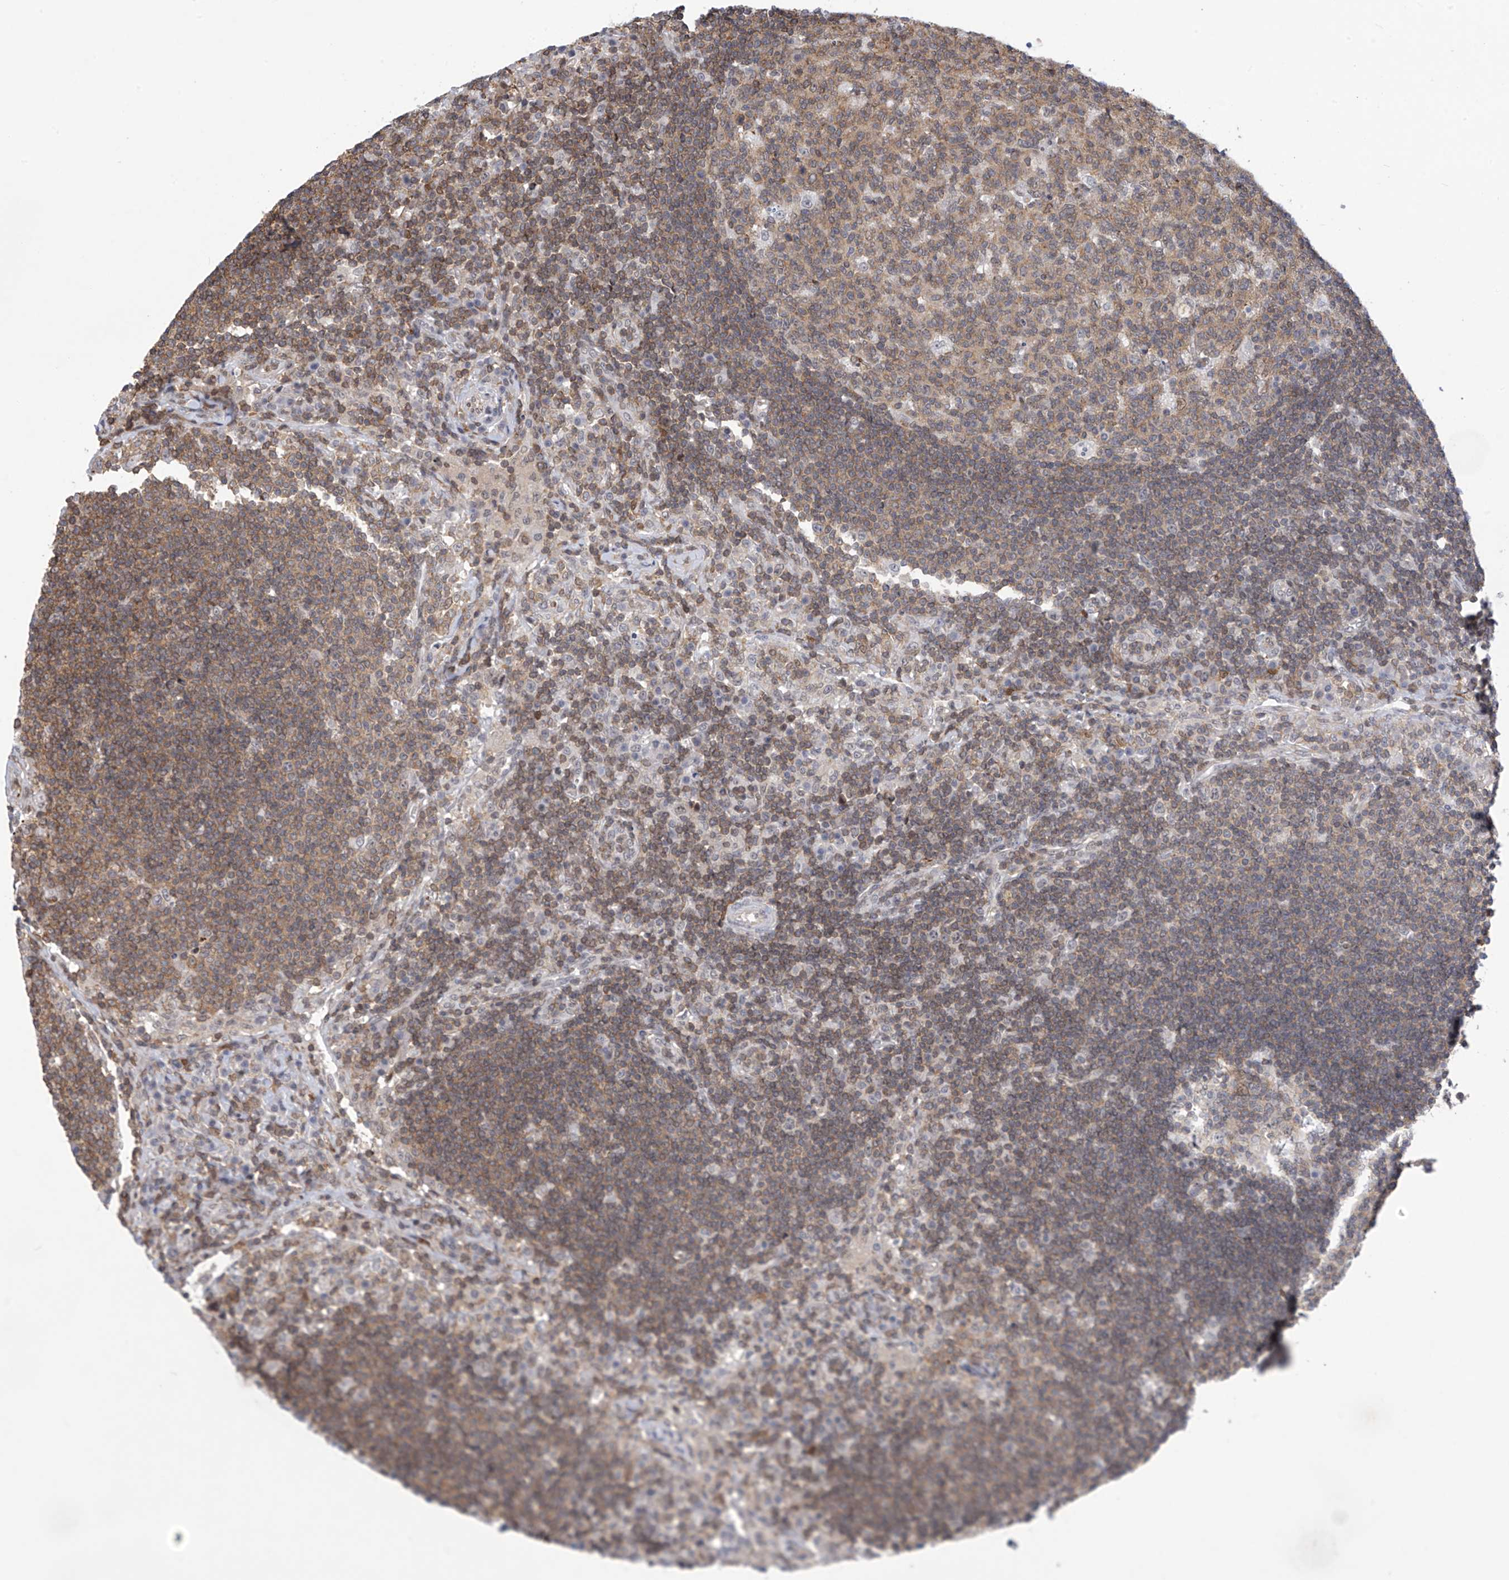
{"staining": {"intensity": "moderate", "quantity": ">75%", "location": "cytoplasmic/membranous"}, "tissue": "lymph node", "cell_type": "Germinal center cells", "image_type": "normal", "snomed": [{"axis": "morphology", "description": "Normal tissue, NOS"}, {"axis": "topography", "description": "Lymph node"}], "caption": "Lymph node stained for a protein (brown) demonstrates moderate cytoplasmic/membranous positive staining in approximately >75% of germinal center cells.", "gene": "MSL3", "patient": {"sex": "female", "age": 53}}